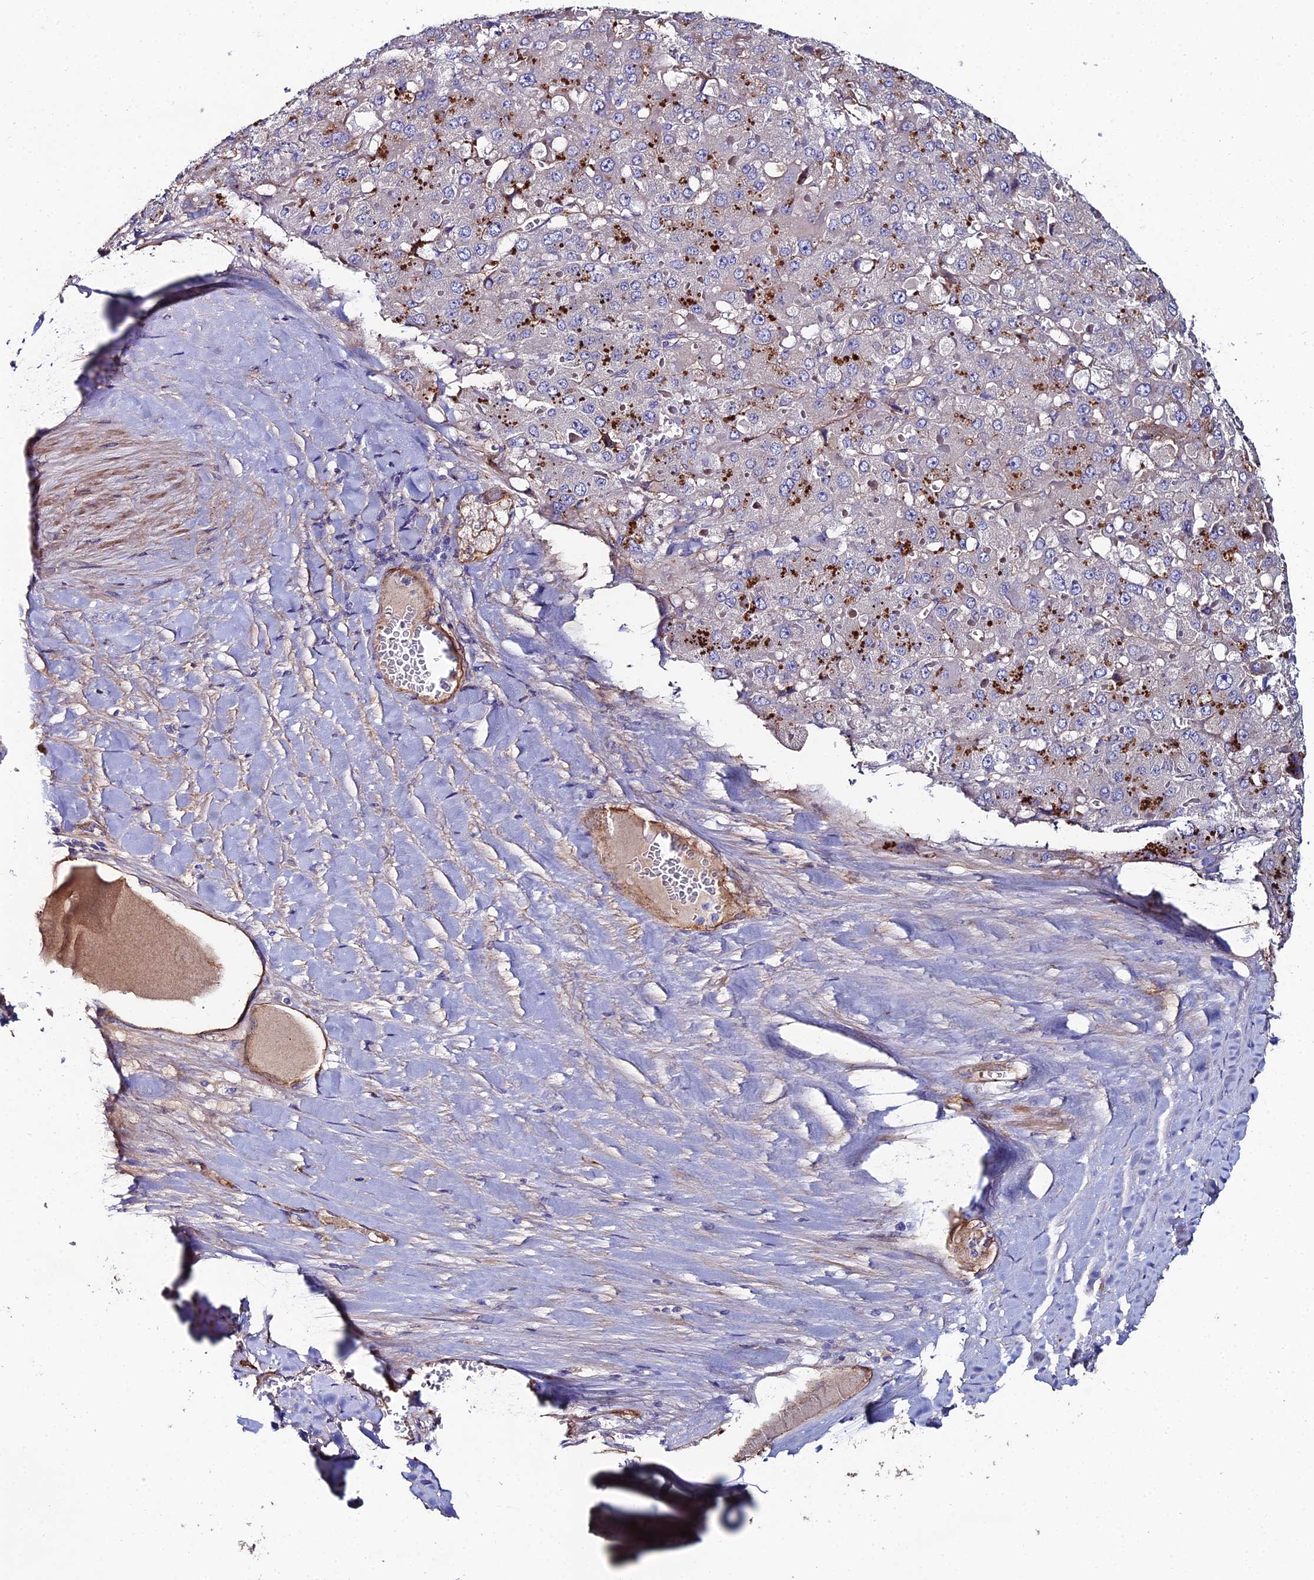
{"staining": {"intensity": "strong", "quantity": "25%-75%", "location": "cytoplasmic/membranous"}, "tissue": "liver cancer", "cell_type": "Tumor cells", "image_type": "cancer", "snomed": [{"axis": "morphology", "description": "Carcinoma, Hepatocellular, NOS"}, {"axis": "topography", "description": "Liver"}], "caption": "DAB (3,3'-diaminobenzidine) immunohistochemical staining of human liver cancer exhibits strong cytoplasmic/membranous protein expression in about 25%-75% of tumor cells. (DAB (3,3'-diaminobenzidine) IHC with brightfield microscopy, high magnification).", "gene": "C6", "patient": {"sex": "female", "age": 73}}